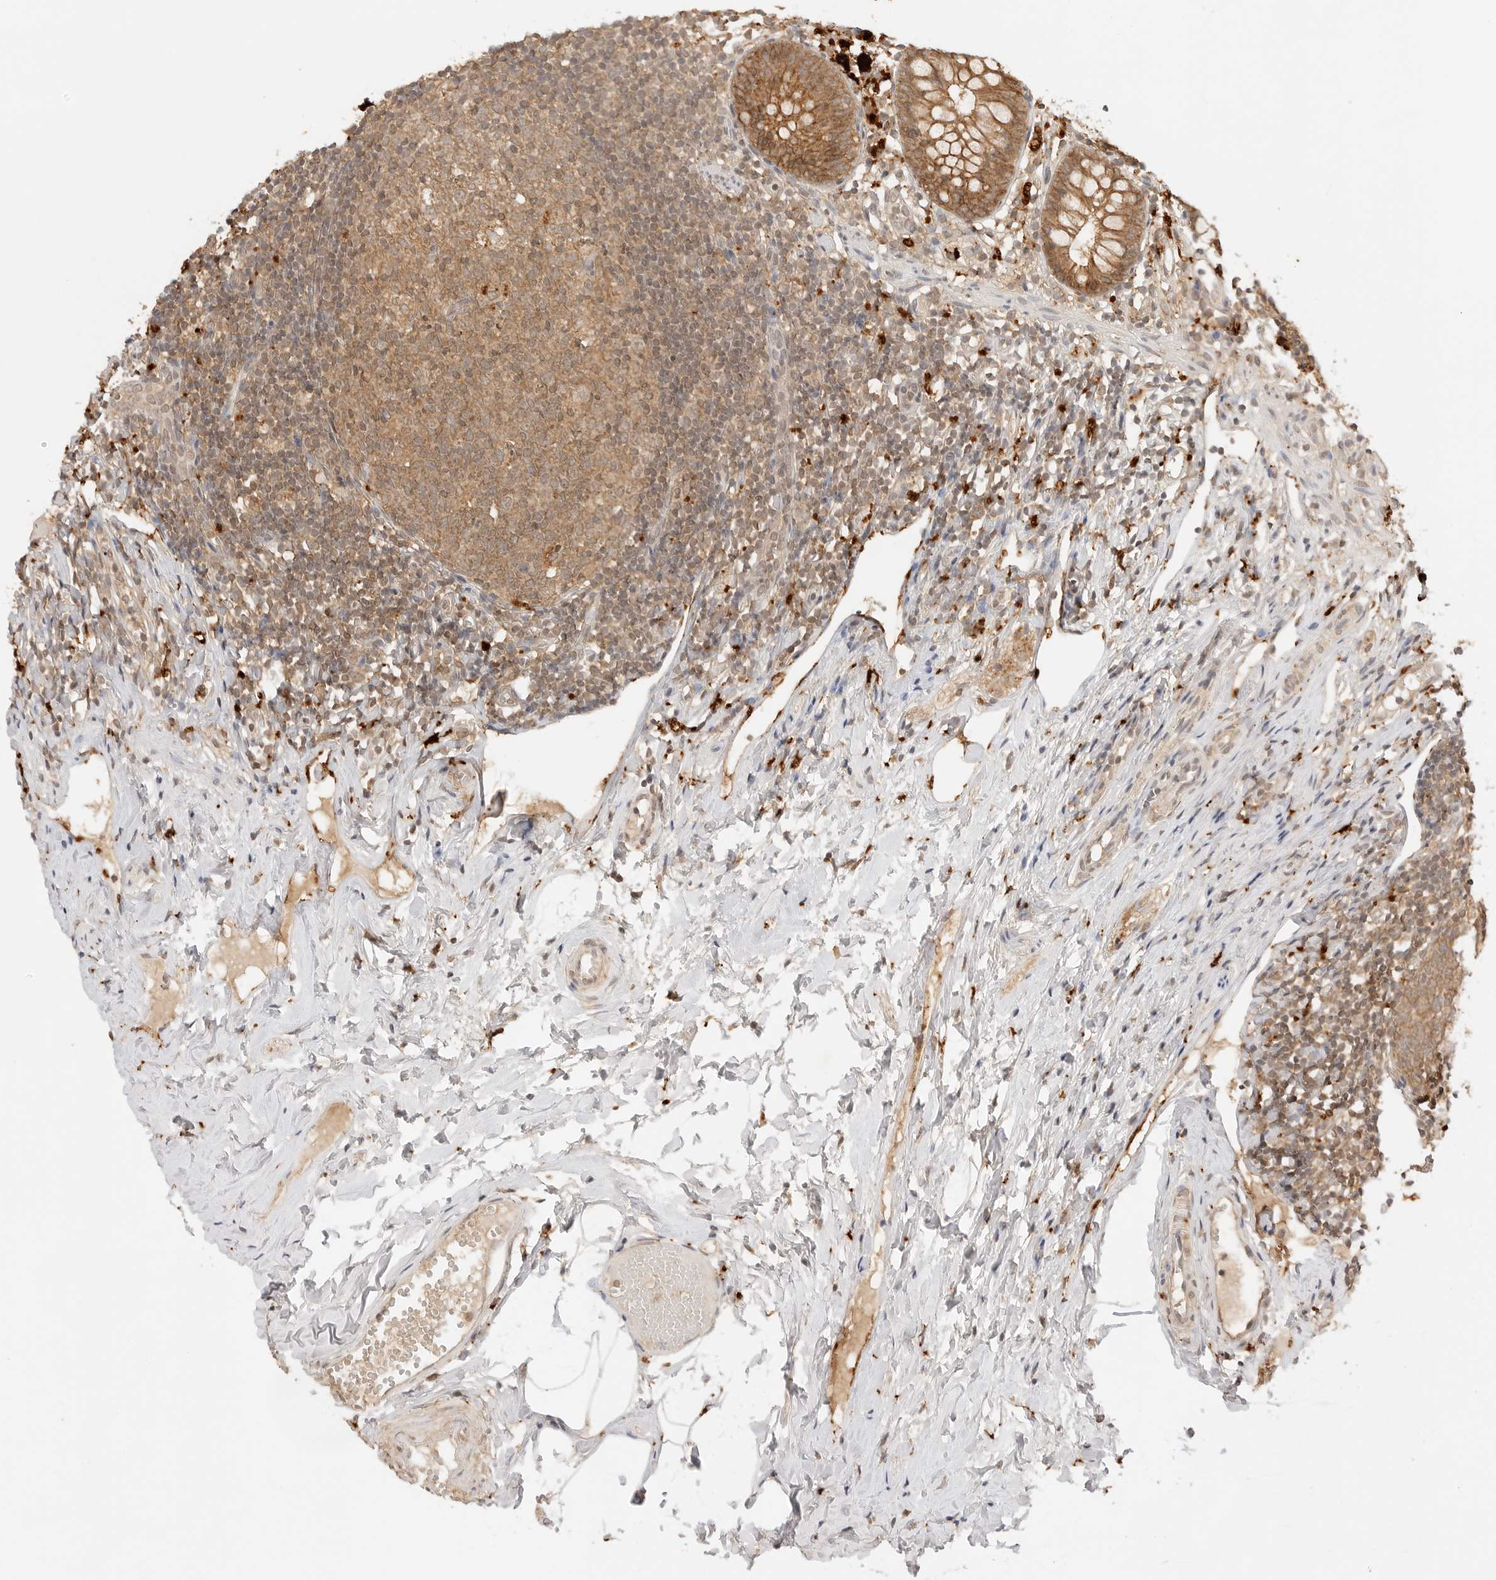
{"staining": {"intensity": "strong", "quantity": ">75%", "location": "cytoplasmic/membranous"}, "tissue": "appendix", "cell_type": "Glandular cells", "image_type": "normal", "snomed": [{"axis": "morphology", "description": "Normal tissue, NOS"}, {"axis": "topography", "description": "Appendix"}], "caption": "About >75% of glandular cells in unremarkable appendix show strong cytoplasmic/membranous protein expression as visualized by brown immunohistochemical staining.", "gene": "EPHA1", "patient": {"sex": "female", "age": 20}}